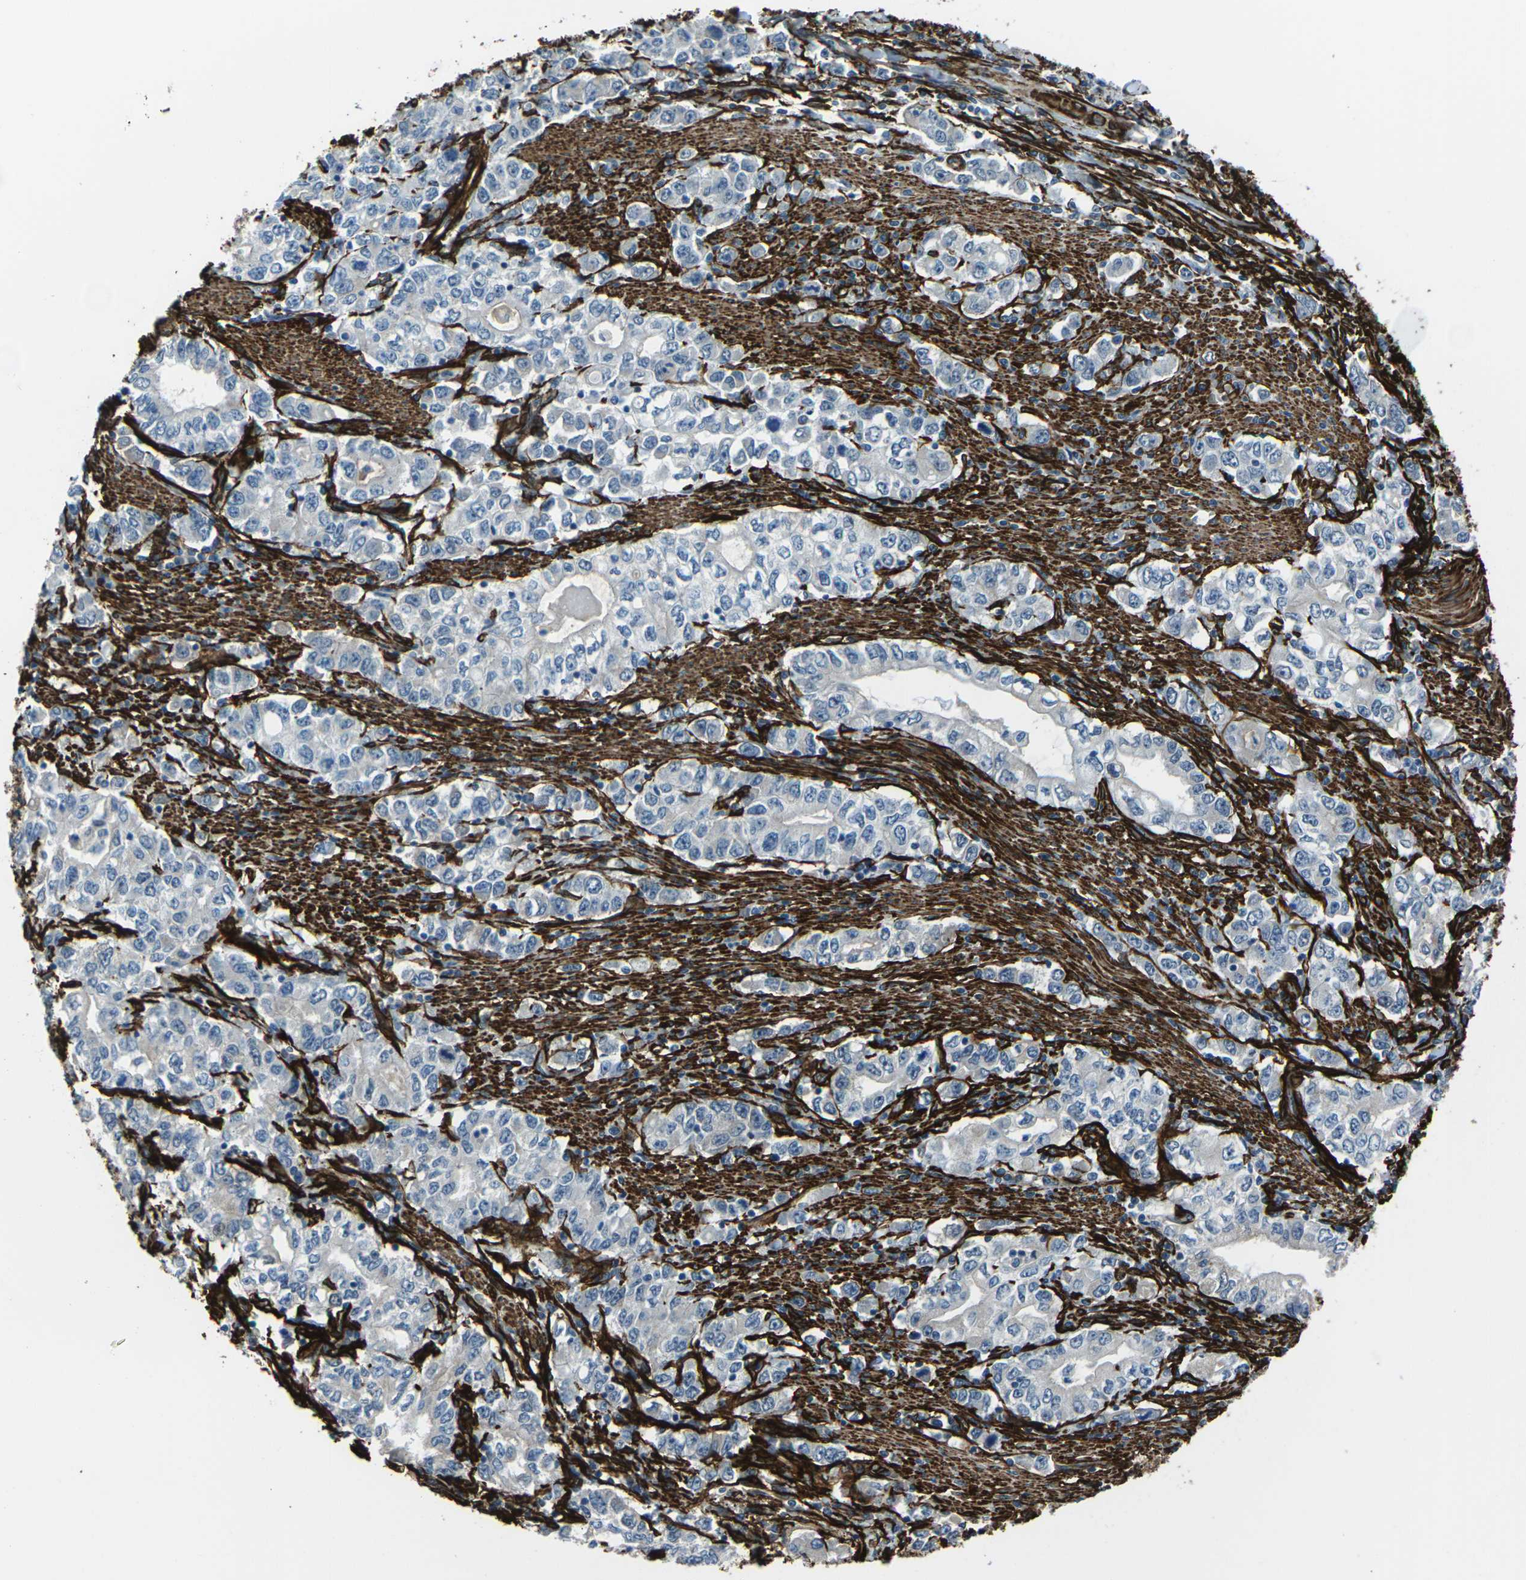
{"staining": {"intensity": "negative", "quantity": "none", "location": "none"}, "tissue": "stomach cancer", "cell_type": "Tumor cells", "image_type": "cancer", "snomed": [{"axis": "morphology", "description": "Adenocarcinoma, NOS"}, {"axis": "topography", "description": "Stomach, lower"}], "caption": "This is an IHC photomicrograph of human adenocarcinoma (stomach). There is no staining in tumor cells.", "gene": "GRAMD1C", "patient": {"sex": "female", "age": 72}}